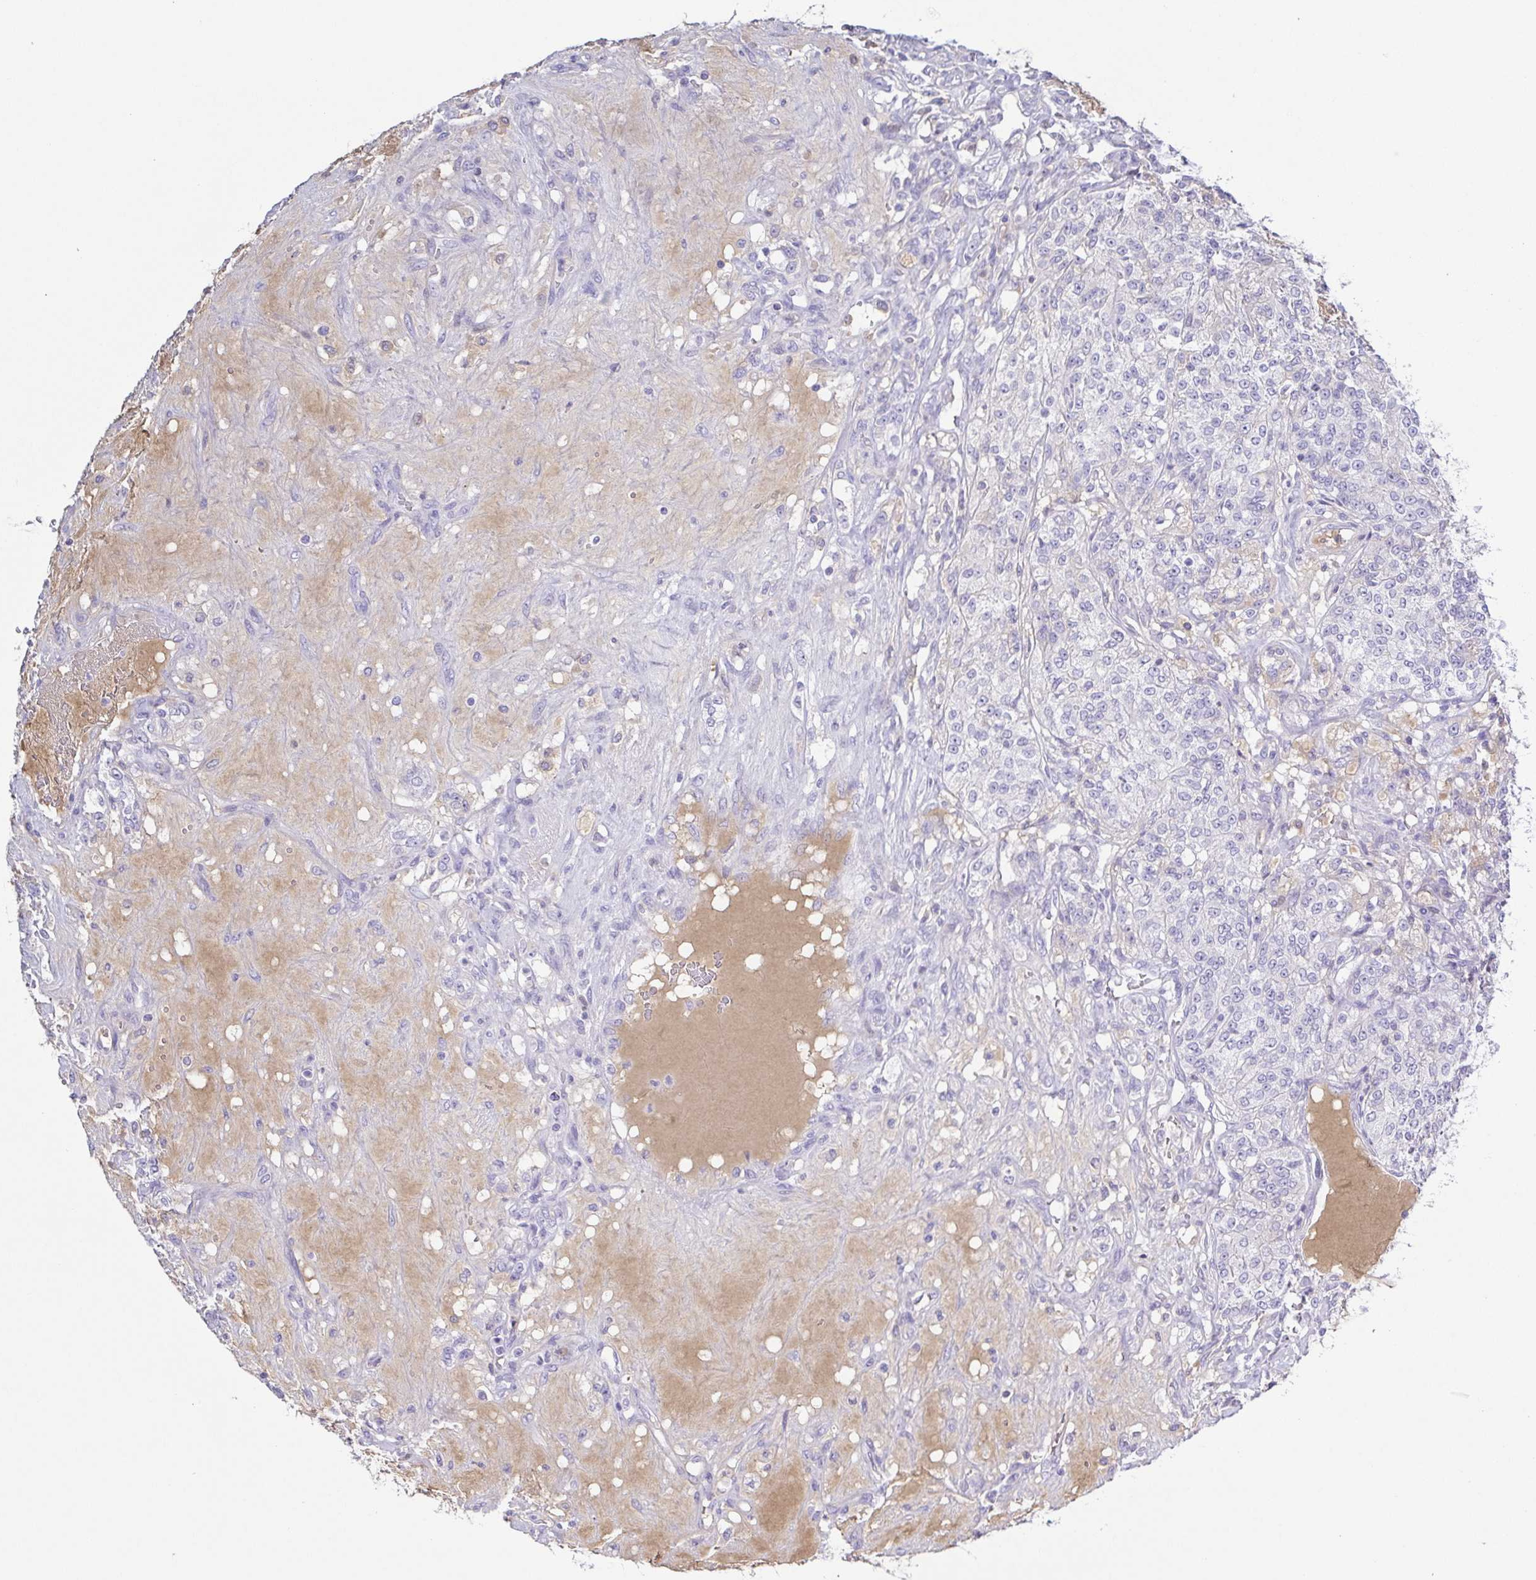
{"staining": {"intensity": "negative", "quantity": "none", "location": "none"}, "tissue": "renal cancer", "cell_type": "Tumor cells", "image_type": "cancer", "snomed": [{"axis": "morphology", "description": "Adenocarcinoma, NOS"}, {"axis": "topography", "description": "Kidney"}], "caption": "Tumor cells show no significant positivity in renal adenocarcinoma.", "gene": "A1BG", "patient": {"sex": "female", "age": 63}}